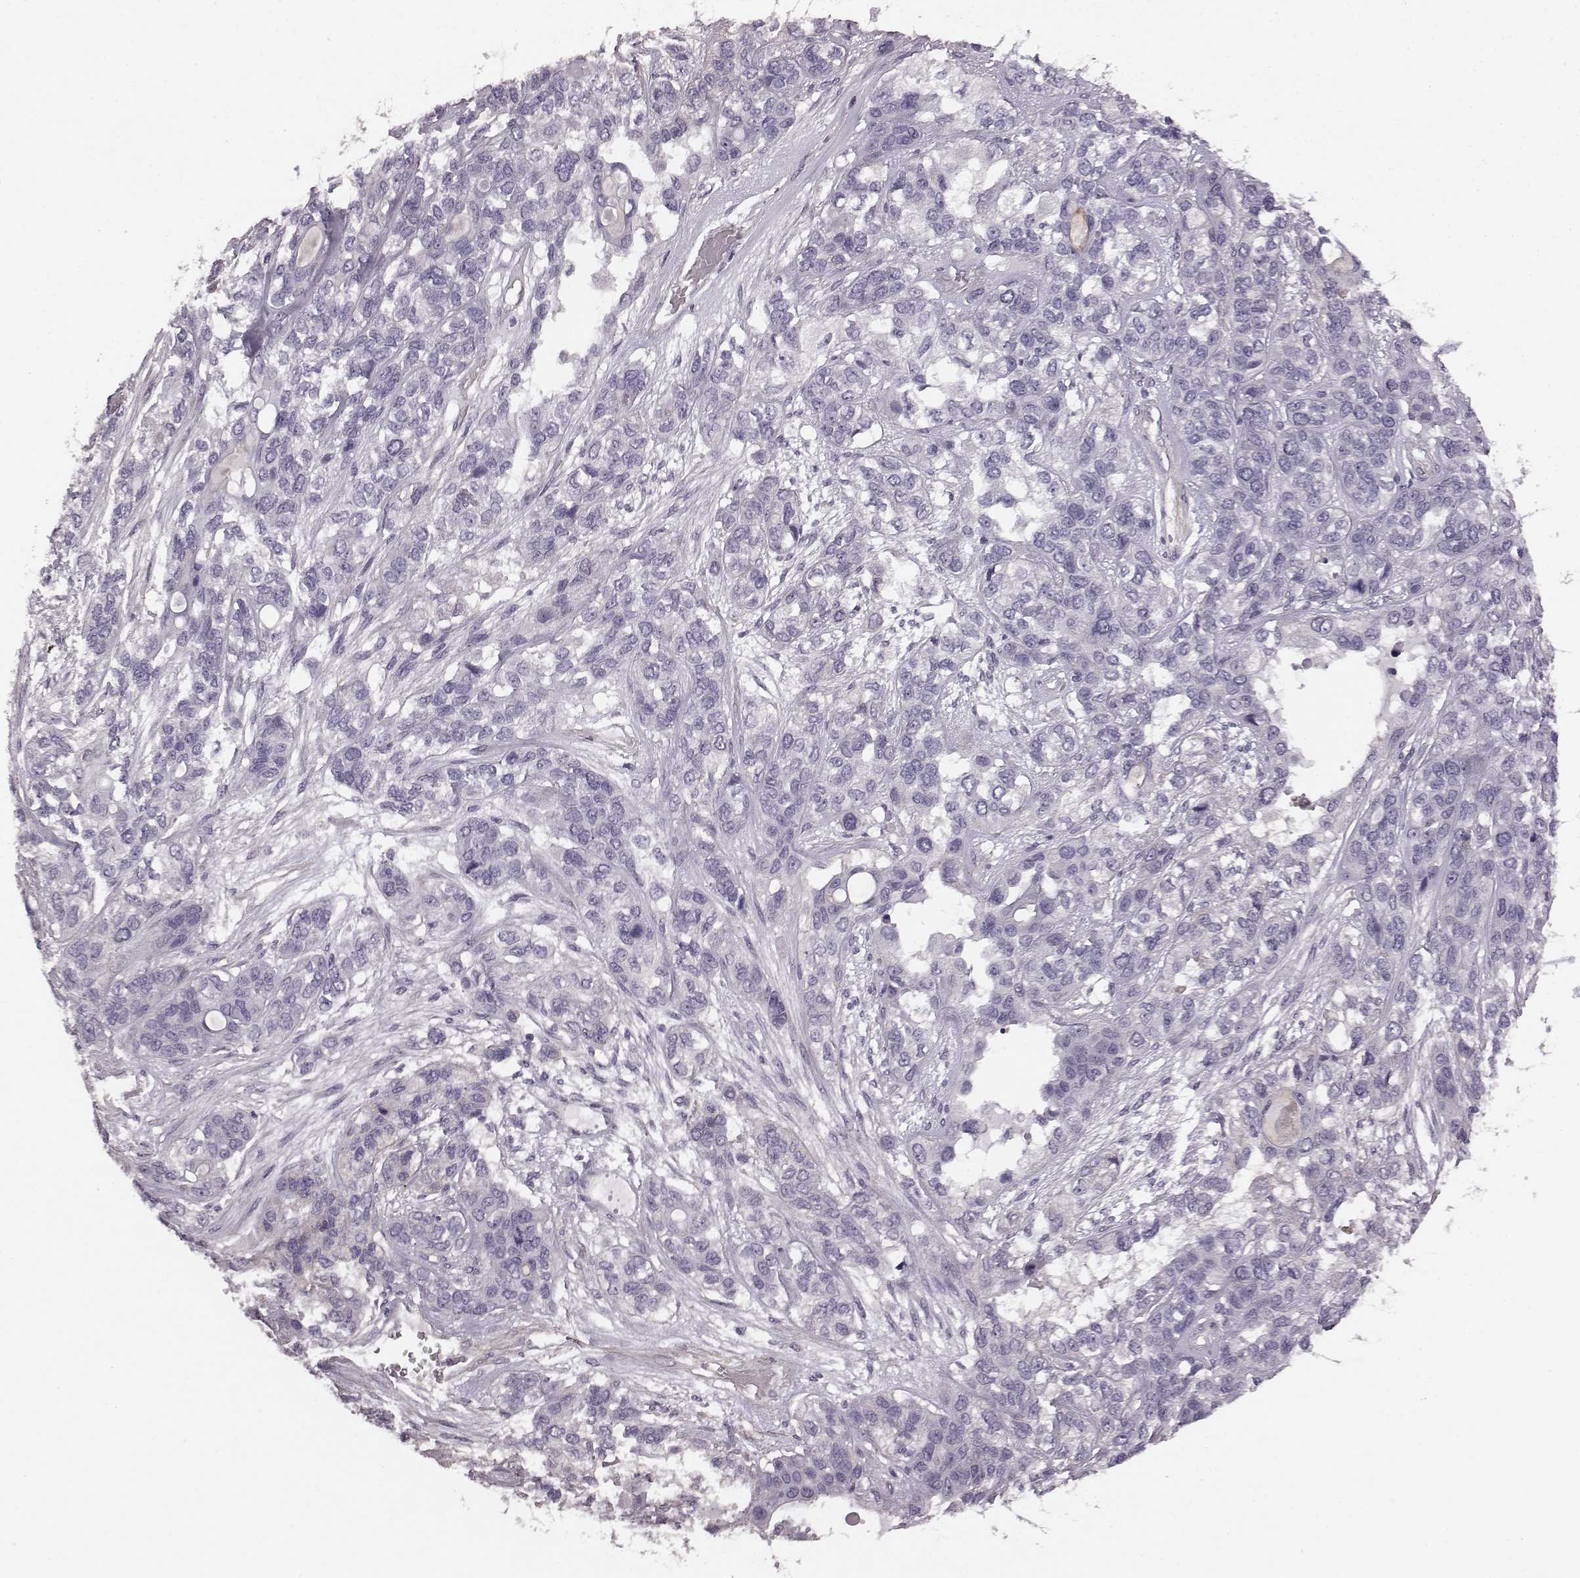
{"staining": {"intensity": "negative", "quantity": "none", "location": "none"}, "tissue": "lung cancer", "cell_type": "Tumor cells", "image_type": "cancer", "snomed": [{"axis": "morphology", "description": "Squamous cell carcinoma, NOS"}, {"axis": "topography", "description": "Lung"}], "caption": "A high-resolution image shows IHC staining of lung cancer, which exhibits no significant staining in tumor cells. The staining is performed using DAB (3,3'-diaminobenzidine) brown chromogen with nuclei counter-stained in using hematoxylin.", "gene": "GRK1", "patient": {"sex": "female", "age": 70}}